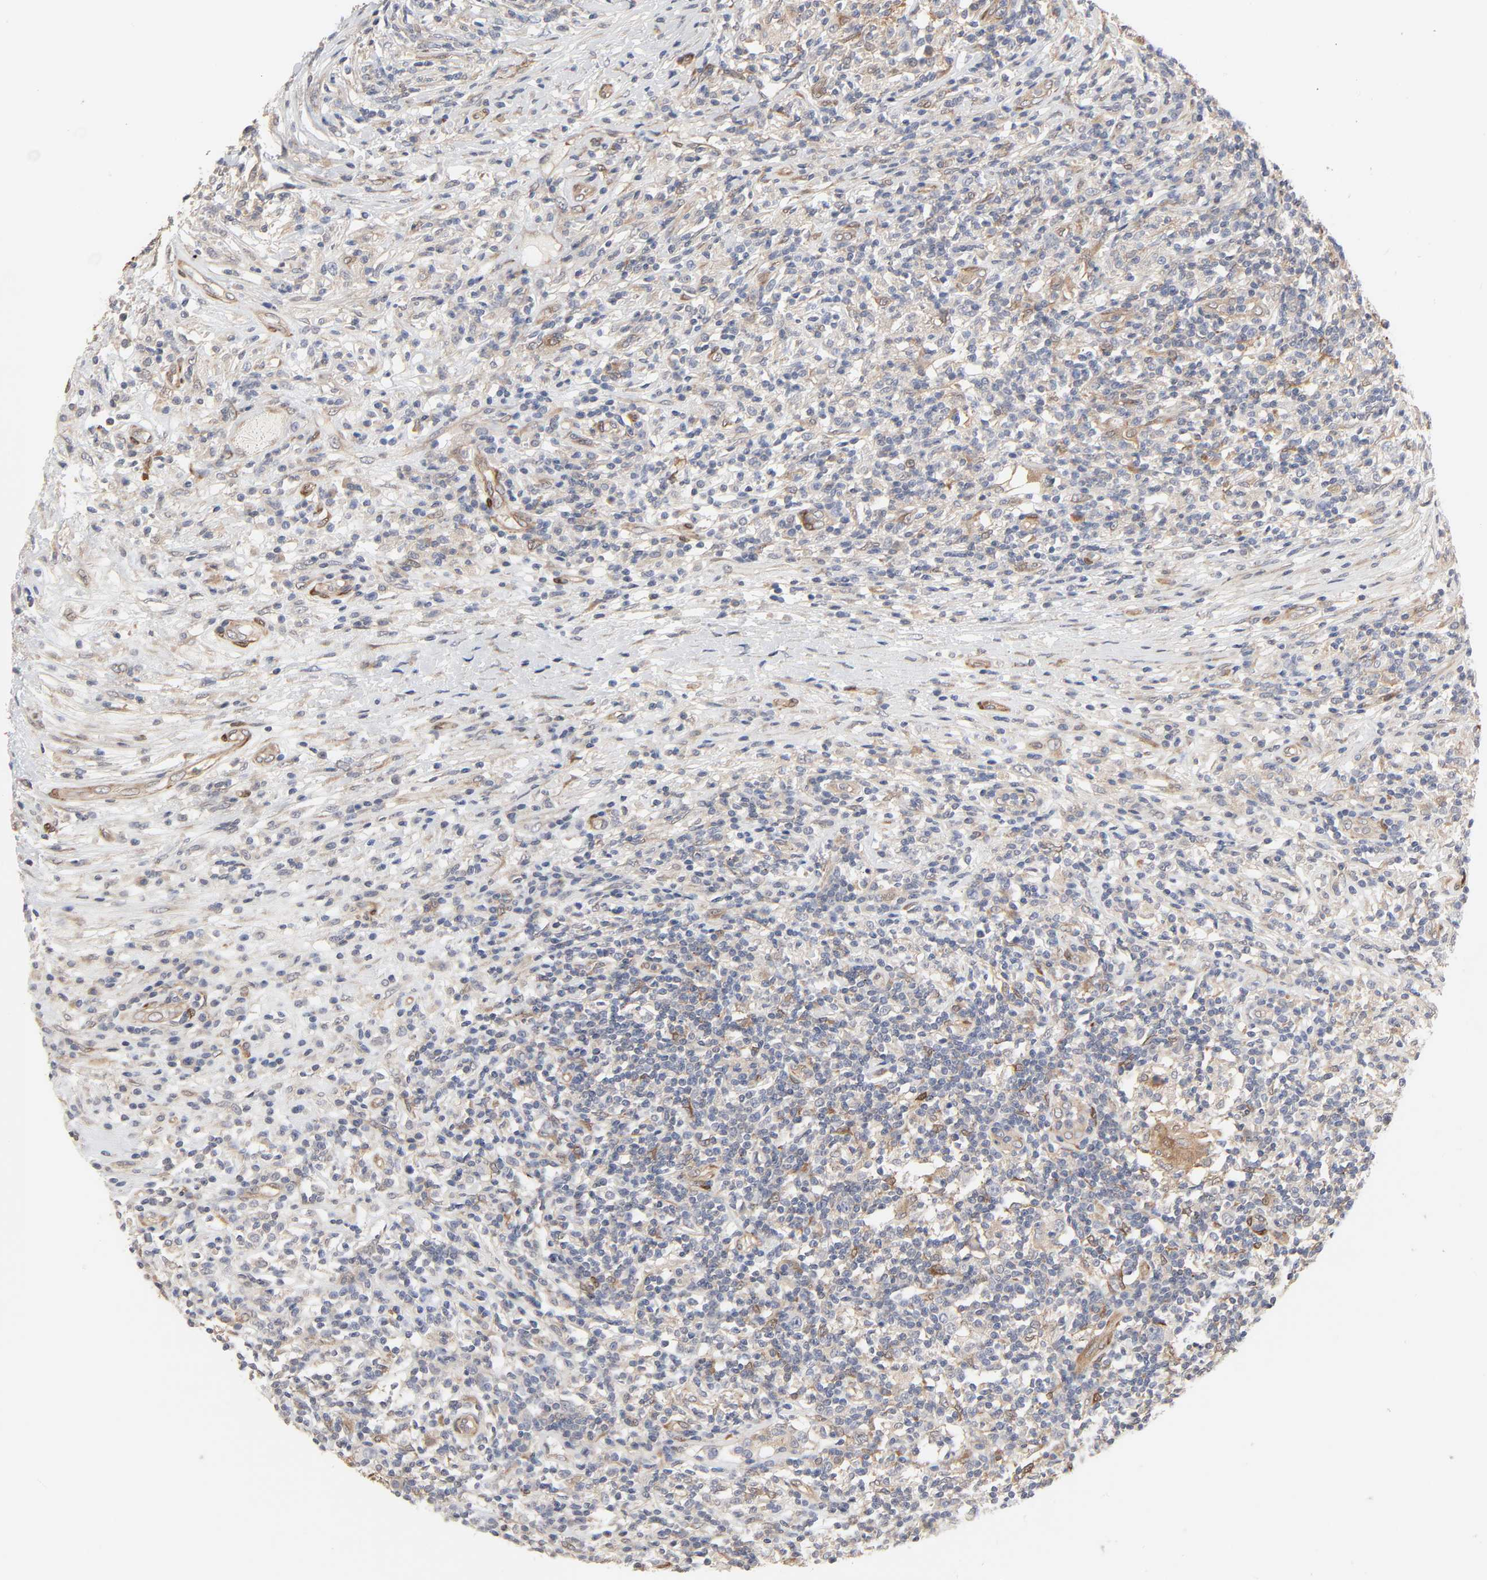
{"staining": {"intensity": "weak", "quantity": "<25%", "location": "cytoplasmic/membranous"}, "tissue": "lymphoma", "cell_type": "Tumor cells", "image_type": "cancer", "snomed": [{"axis": "morphology", "description": "Malignant lymphoma, non-Hodgkin's type, High grade"}, {"axis": "topography", "description": "Lymph node"}], "caption": "IHC of human high-grade malignant lymphoma, non-Hodgkin's type shows no expression in tumor cells.", "gene": "NDRG2", "patient": {"sex": "female", "age": 84}}